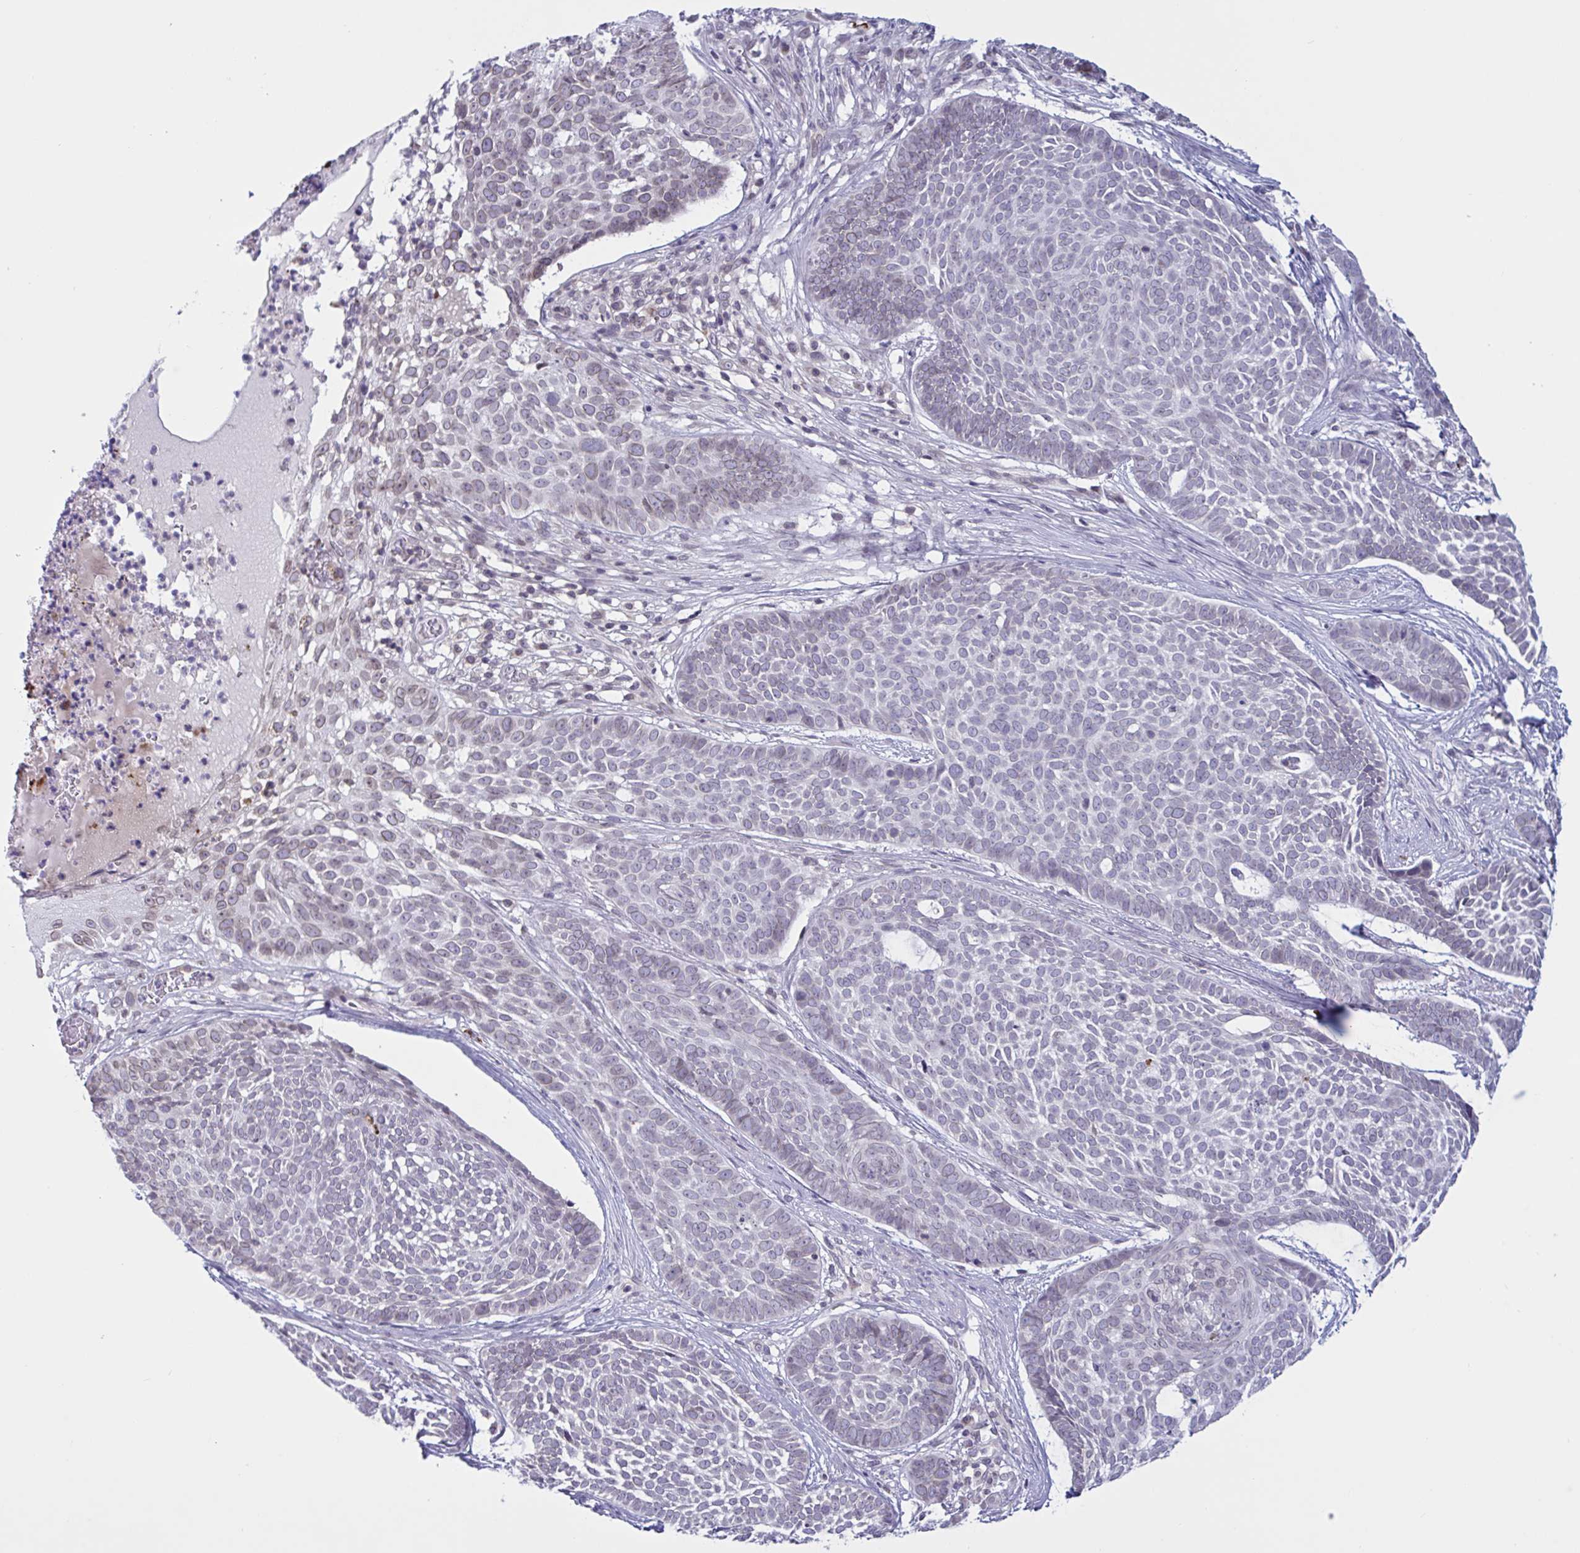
{"staining": {"intensity": "weak", "quantity": "<25%", "location": "nuclear"}, "tissue": "skin cancer", "cell_type": "Tumor cells", "image_type": "cancer", "snomed": [{"axis": "morphology", "description": "Basal cell carcinoma"}, {"axis": "topography", "description": "Skin"}], "caption": "DAB (3,3'-diaminobenzidine) immunohistochemical staining of basal cell carcinoma (skin) exhibits no significant expression in tumor cells.", "gene": "DOCK11", "patient": {"sex": "female", "age": 89}}